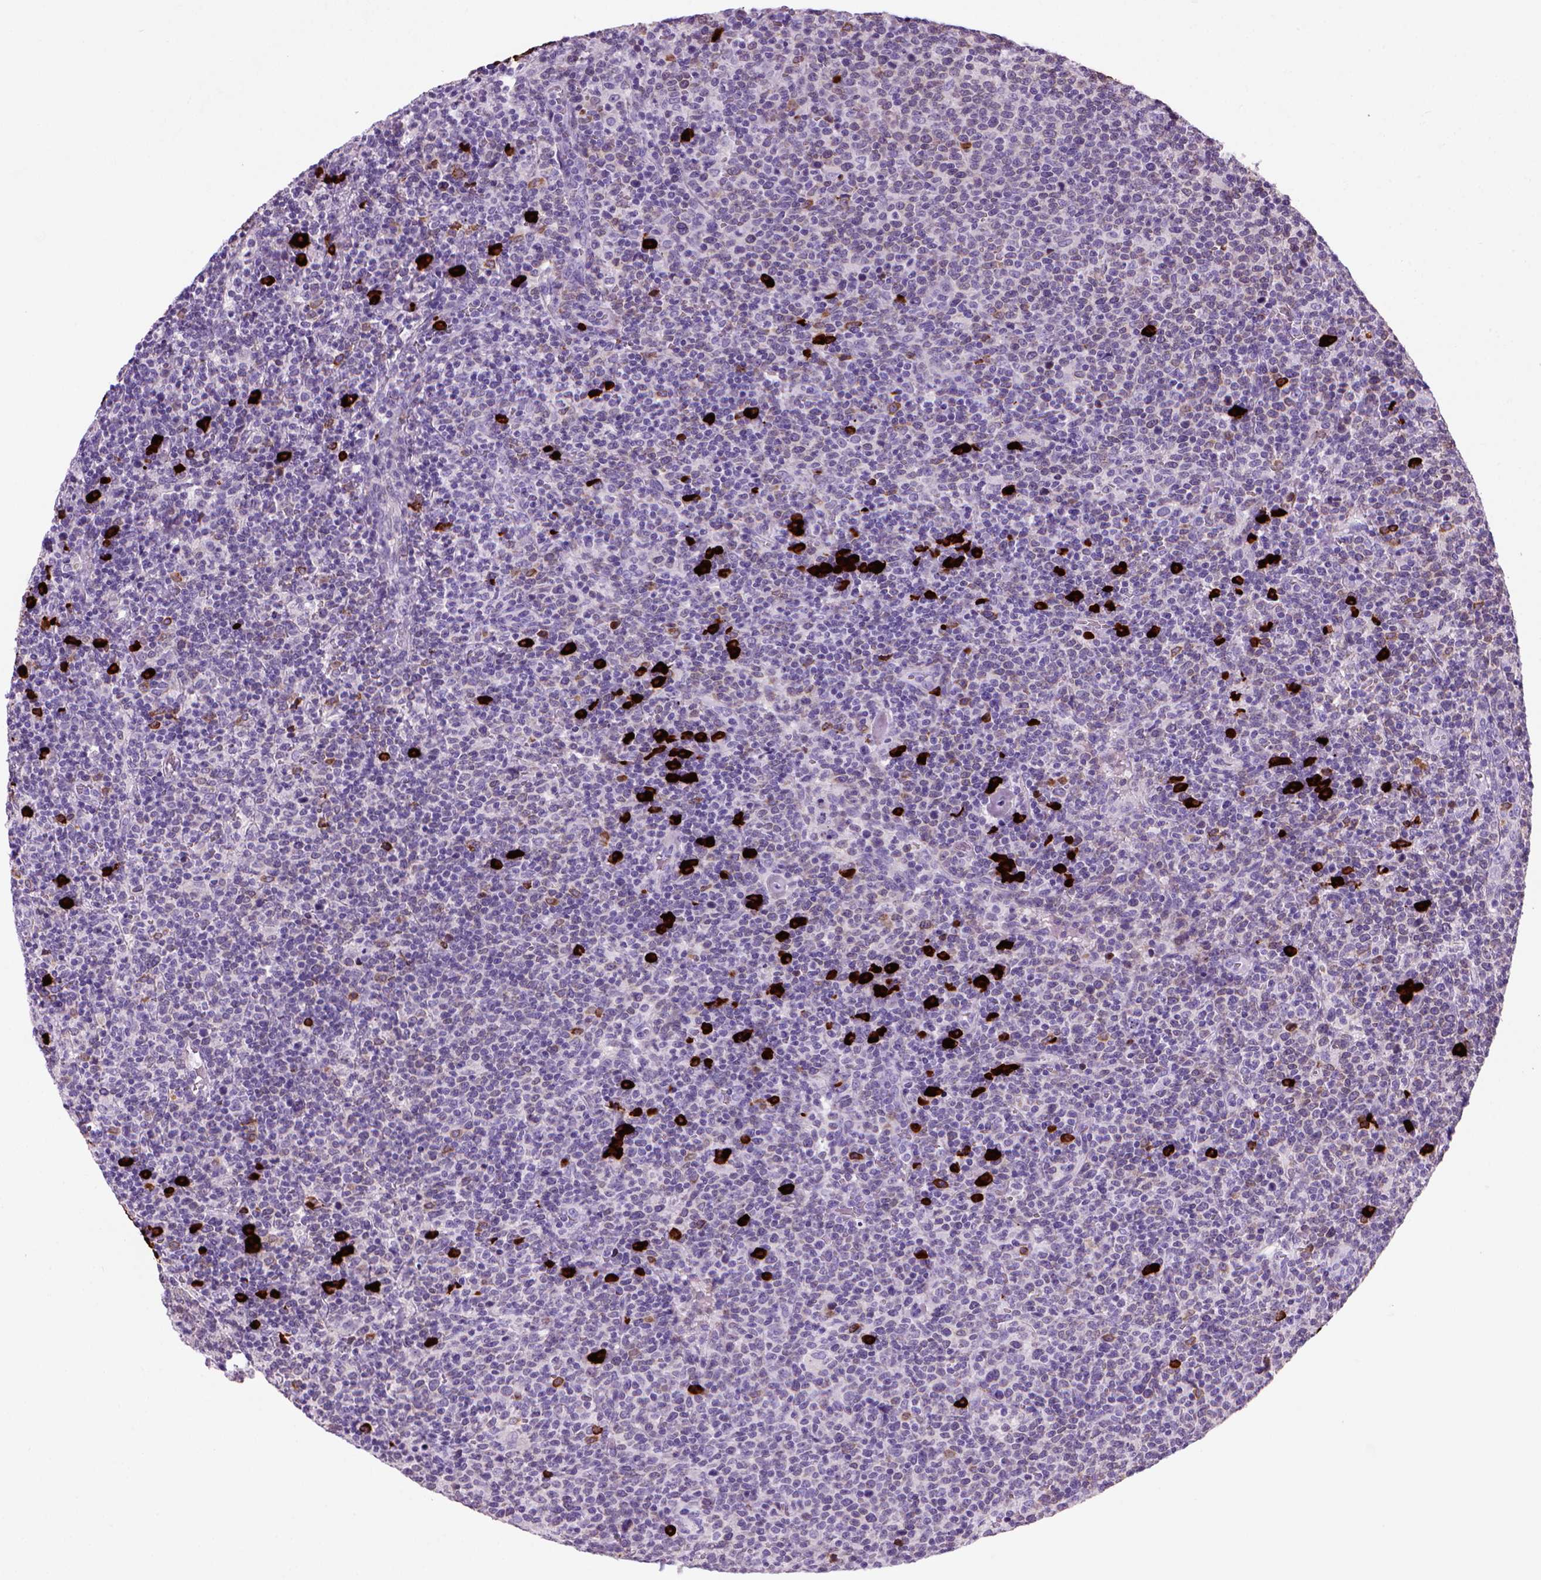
{"staining": {"intensity": "negative", "quantity": "none", "location": "none"}, "tissue": "lymphoma", "cell_type": "Tumor cells", "image_type": "cancer", "snomed": [{"axis": "morphology", "description": "Malignant lymphoma, non-Hodgkin's type, High grade"}, {"axis": "topography", "description": "Lymph node"}], "caption": "A high-resolution histopathology image shows IHC staining of lymphoma, which displays no significant expression in tumor cells. Nuclei are stained in blue.", "gene": "MZB1", "patient": {"sex": "male", "age": 61}}